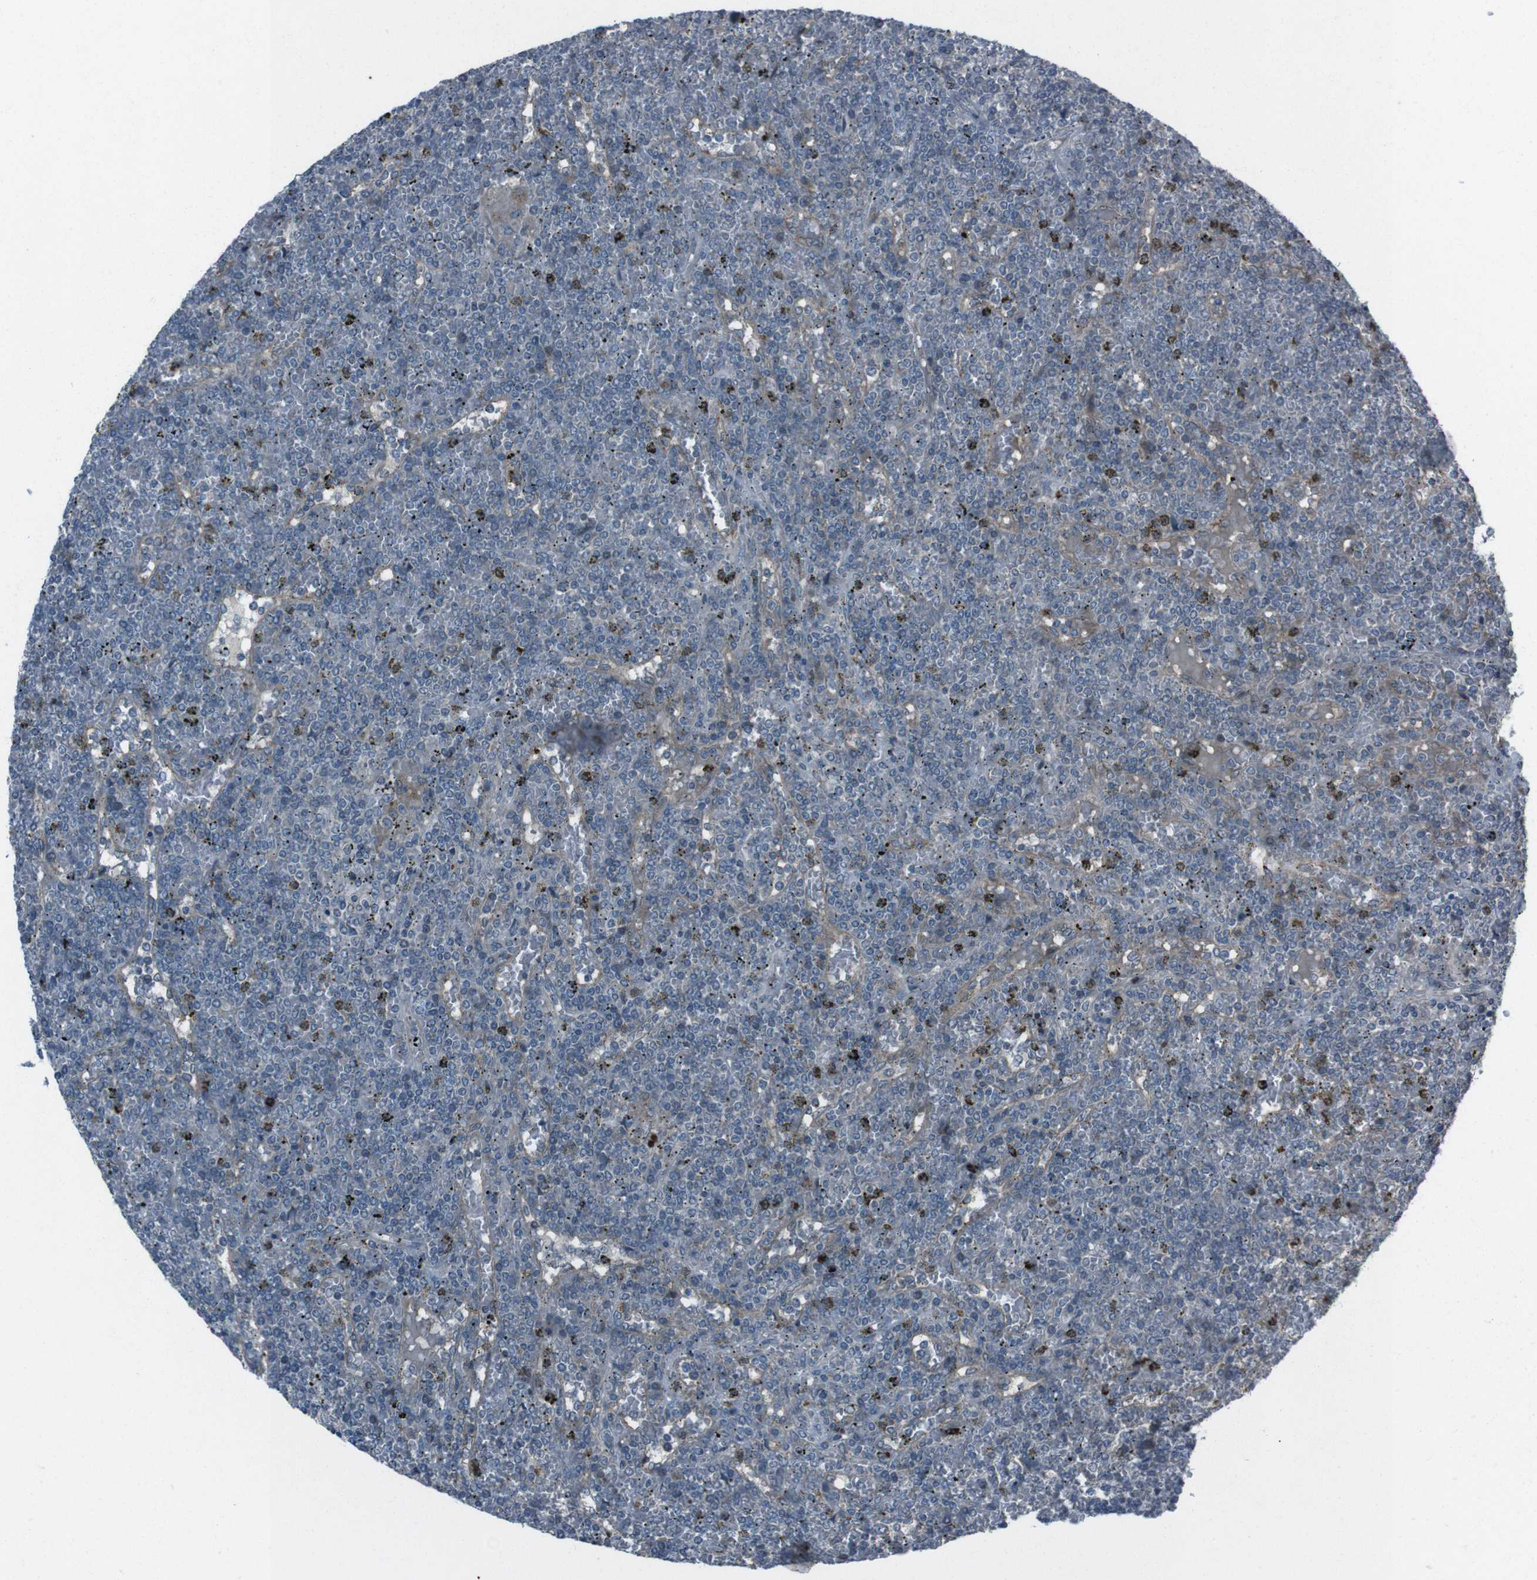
{"staining": {"intensity": "negative", "quantity": "none", "location": "none"}, "tissue": "lymphoma", "cell_type": "Tumor cells", "image_type": "cancer", "snomed": [{"axis": "morphology", "description": "Malignant lymphoma, non-Hodgkin's type, Low grade"}, {"axis": "topography", "description": "Spleen"}], "caption": "This photomicrograph is of malignant lymphoma, non-Hodgkin's type (low-grade) stained with IHC to label a protein in brown with the nuclei are counter-stained blue. There is no expression in tumor cells.", "gene": "EFNA5", "patient": {"sex": "female", "age": 19}}